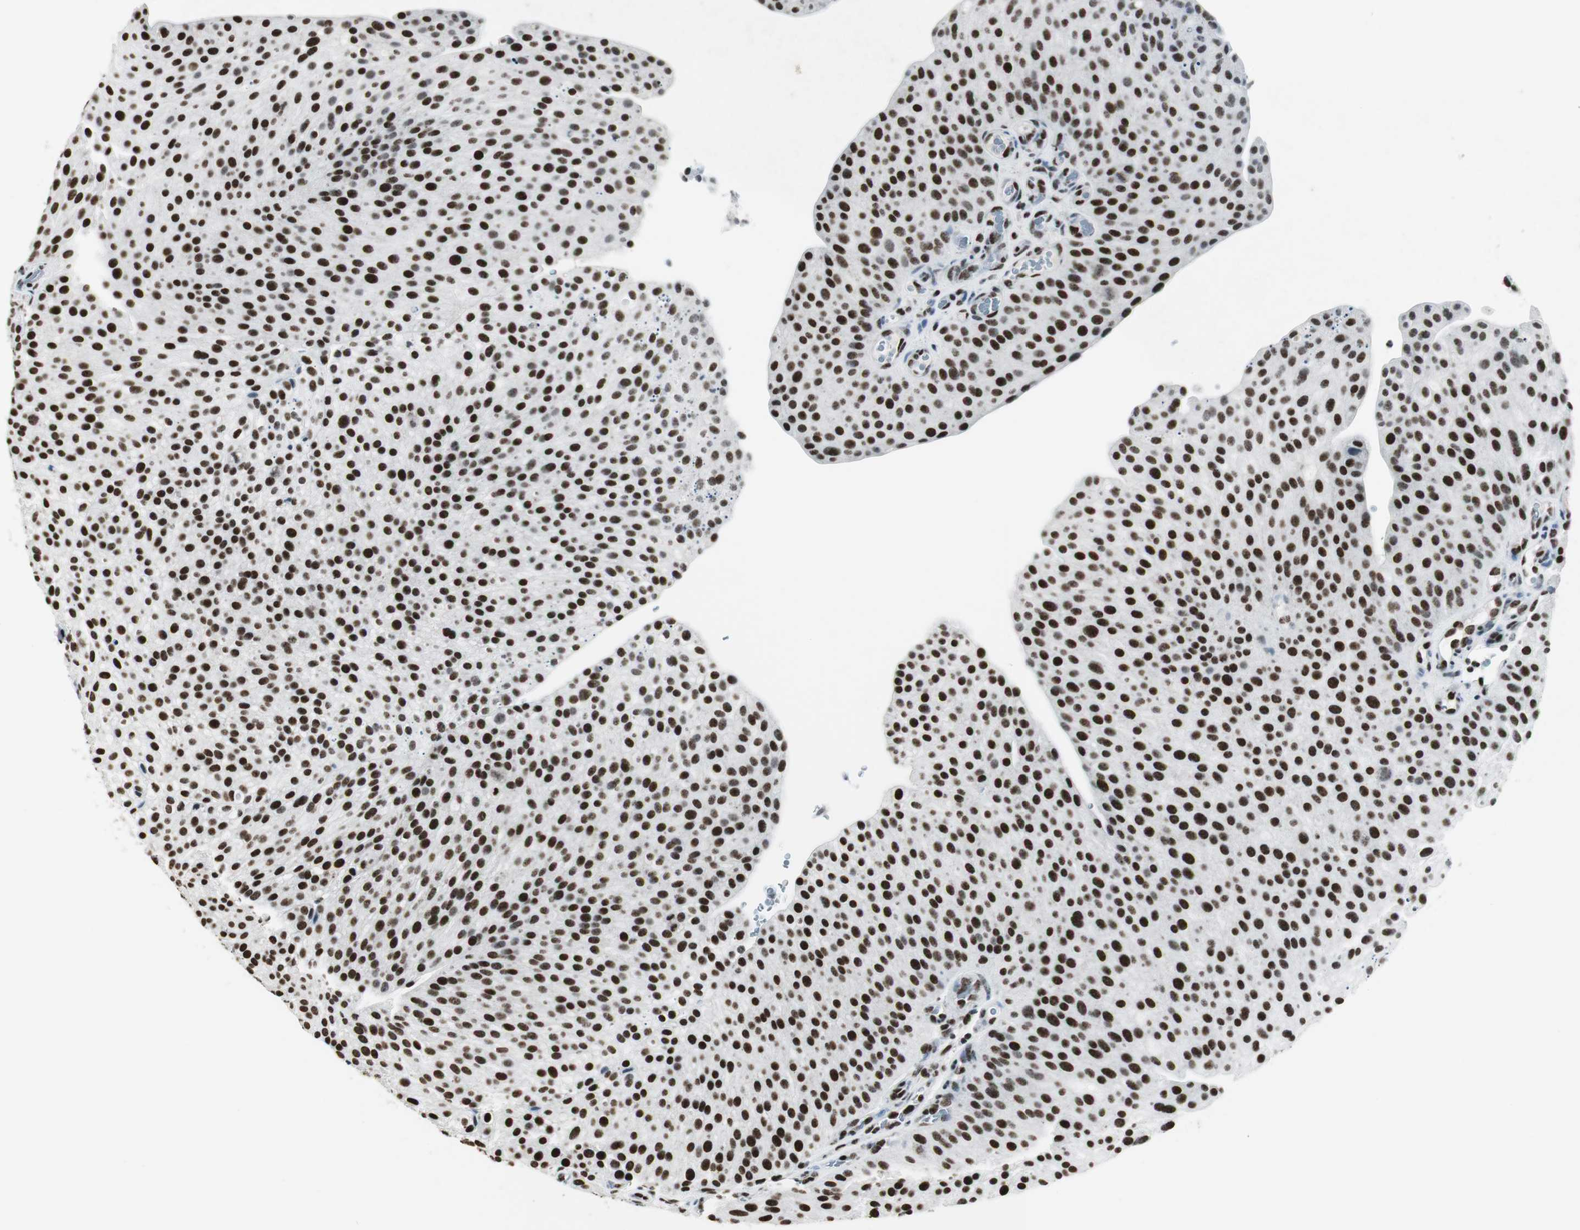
{"staining": {"intensity": "strong", "quantity": ">75%", "location": "nuclear"}, "tissue": "urothelial cancer", "cell_type": "Tumor cells", "image_type": "cancer", "snomed": [{"axis": "morphology", "description": "Urothelial carcinoma, Low grade"}, {"axis": "topography", "description": "Smooth muscle"}, {"axis": "topography", "description": "Urinary bladder"}], "caption": "About >75% of tumor cells in human urothelial cancer display strong nuclear protein positivity as visualized by brown immunohistochemical staining.", "gene": "RBBP4", "patient": {"sex": "male", "age": 60}}